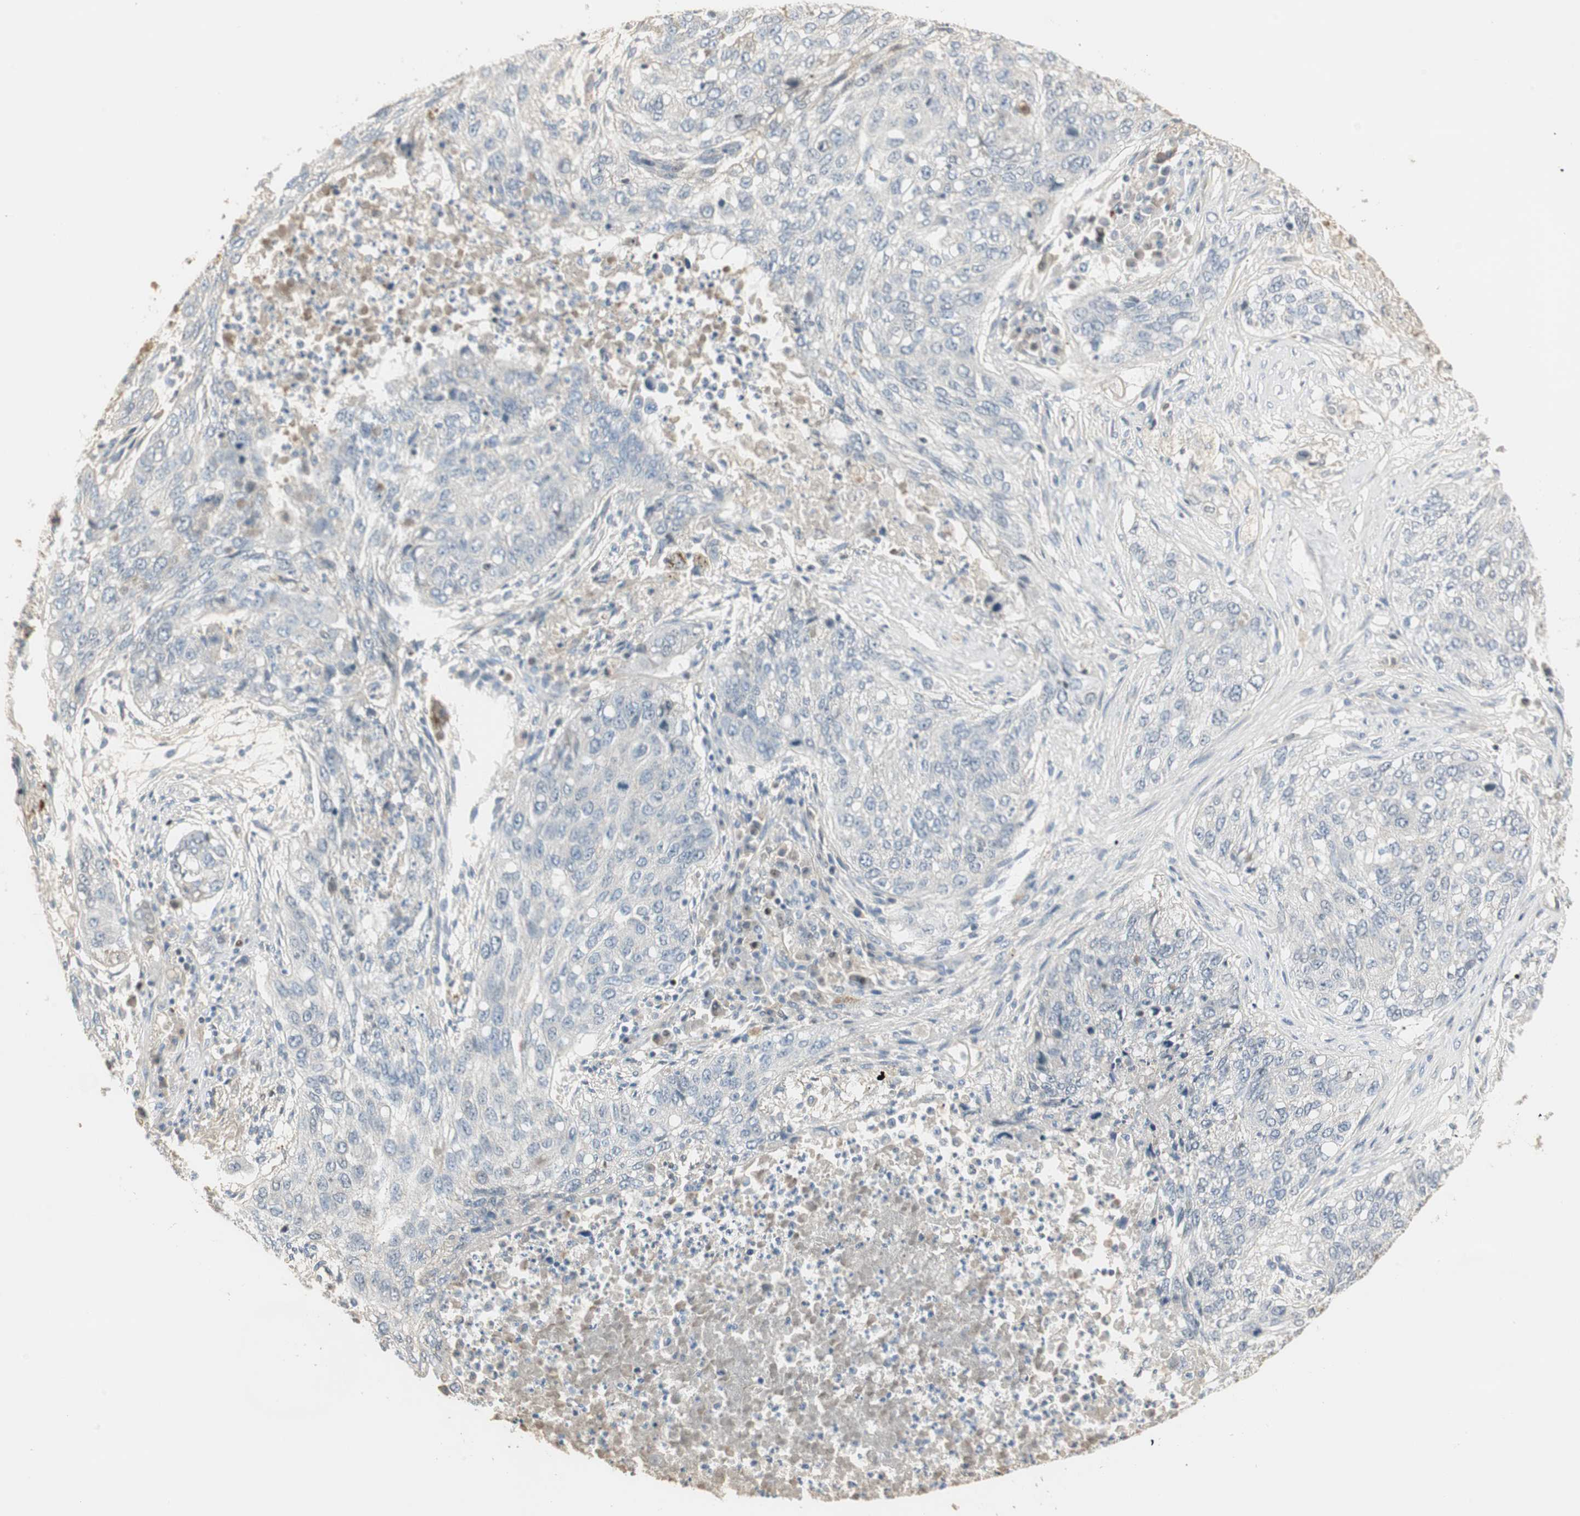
{"staining": {"intensity": "negative", "quantity": "none", "location": "none"}, "tissue": "lung cancer", "cell_type": "Tumor cells", "image_type": "cancer", "snomed": [{"axis": "morphology", "description": "Squamous cell carcinoma, NOS"}, {"axis": "topography", "description": "Lung"}], "caption": "Micrograph shows no protein staining in tumor cells of squamous cell carcinoma (lung) tissue.", "gene": "RUNX2", "patient": {"sex": "female", "age": 63}}